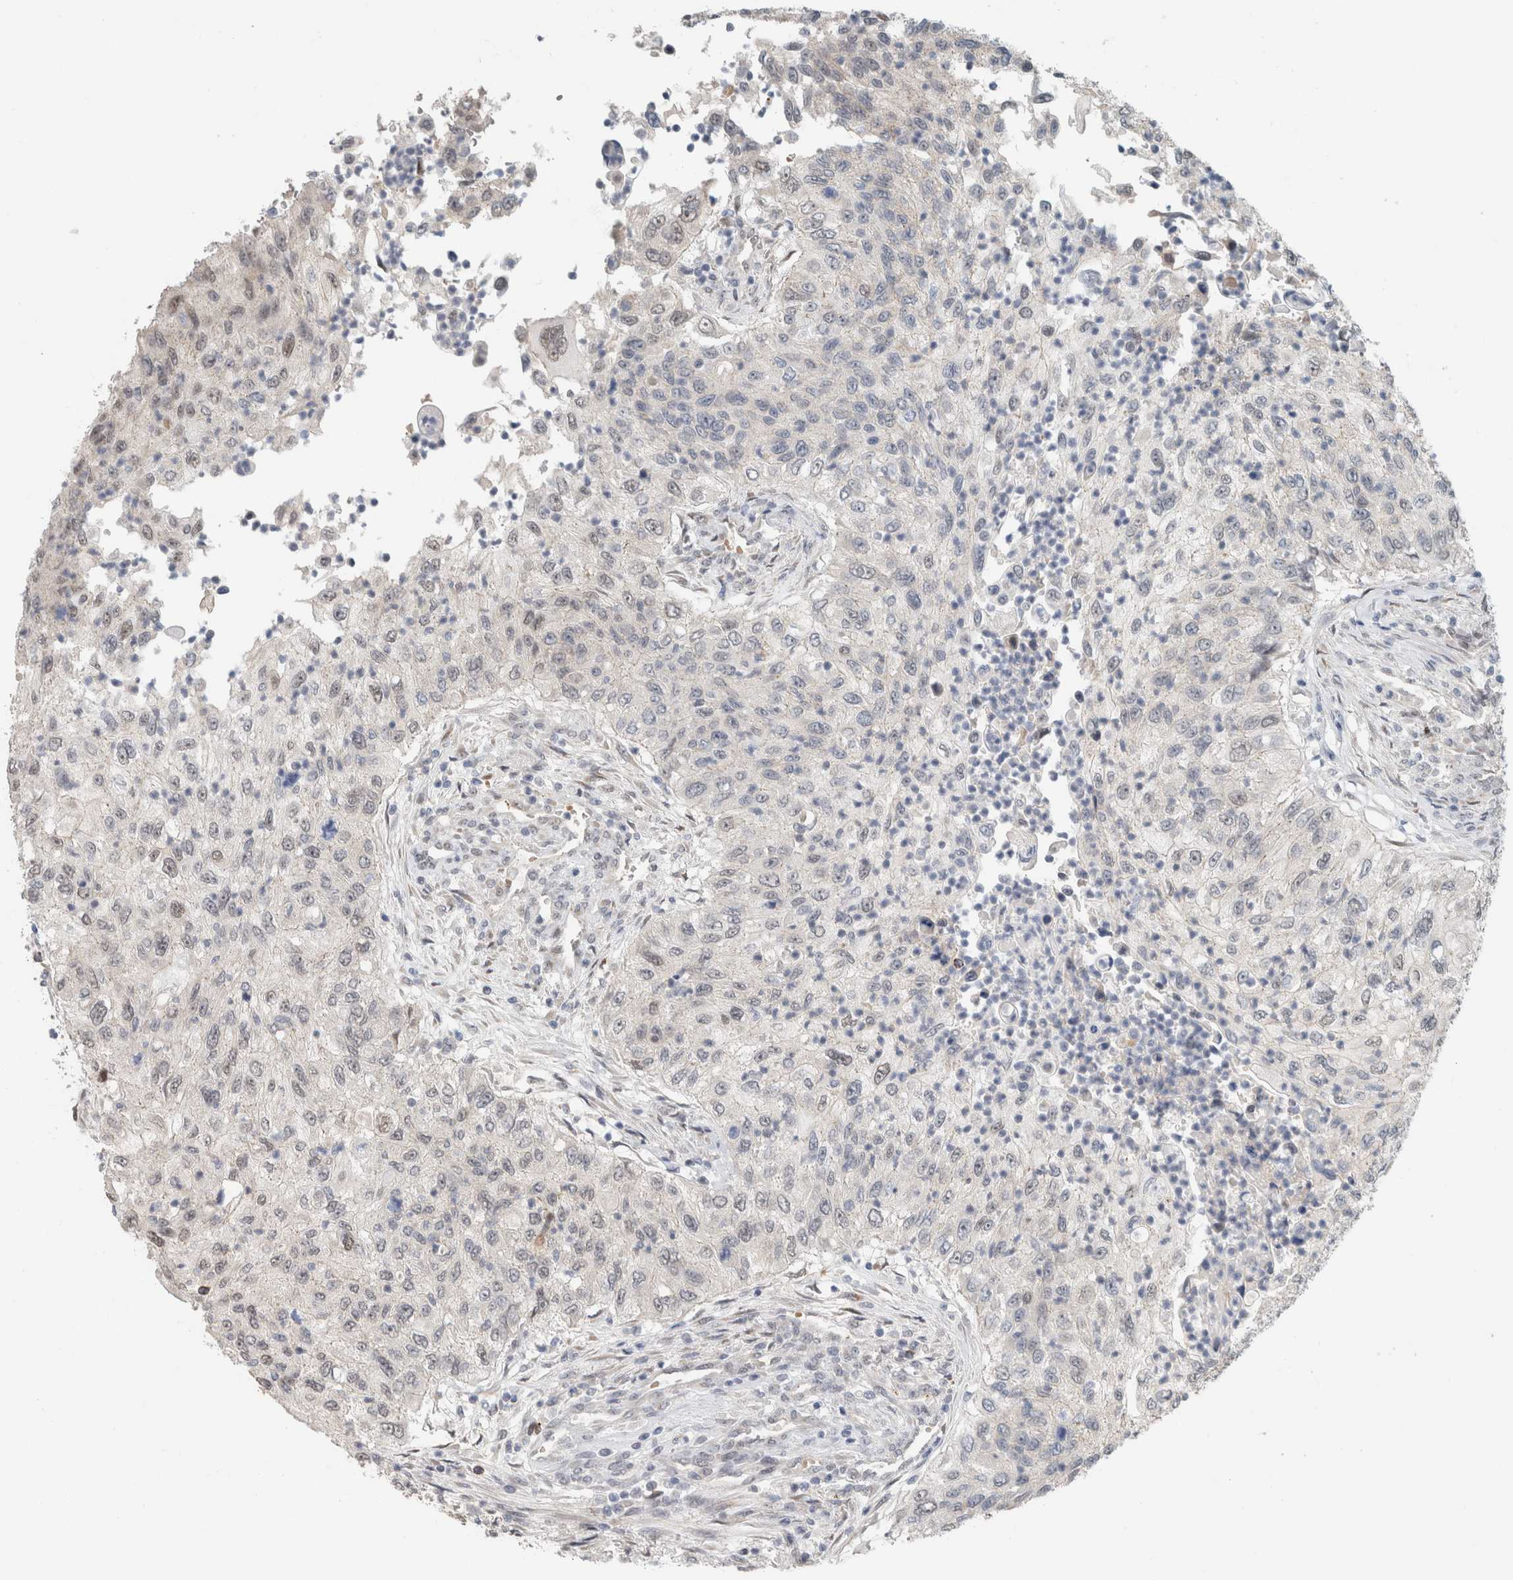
{"staining": {"intensity": "negative", "quantity": "none", "location": "none"}, "tissue": "urothelial cancer", "cell_type": "Tumor cells", "image_type": "cancer", "snomed": [{"axis": "morphology", "description": "Urothelial carcinoma, High grade"}, {"axis": "topography", "description": "Urinary bladder"}], "caption": "Urothelial cancer was stained to show a protein in brown. There is no significant positivity in tumor cells. The staining is performed using DAB brown chromogen with nuclei counter-stained in using hematoxylin.", "gene": "CRAT", "patient": {"sex": "female", "age": 60}}